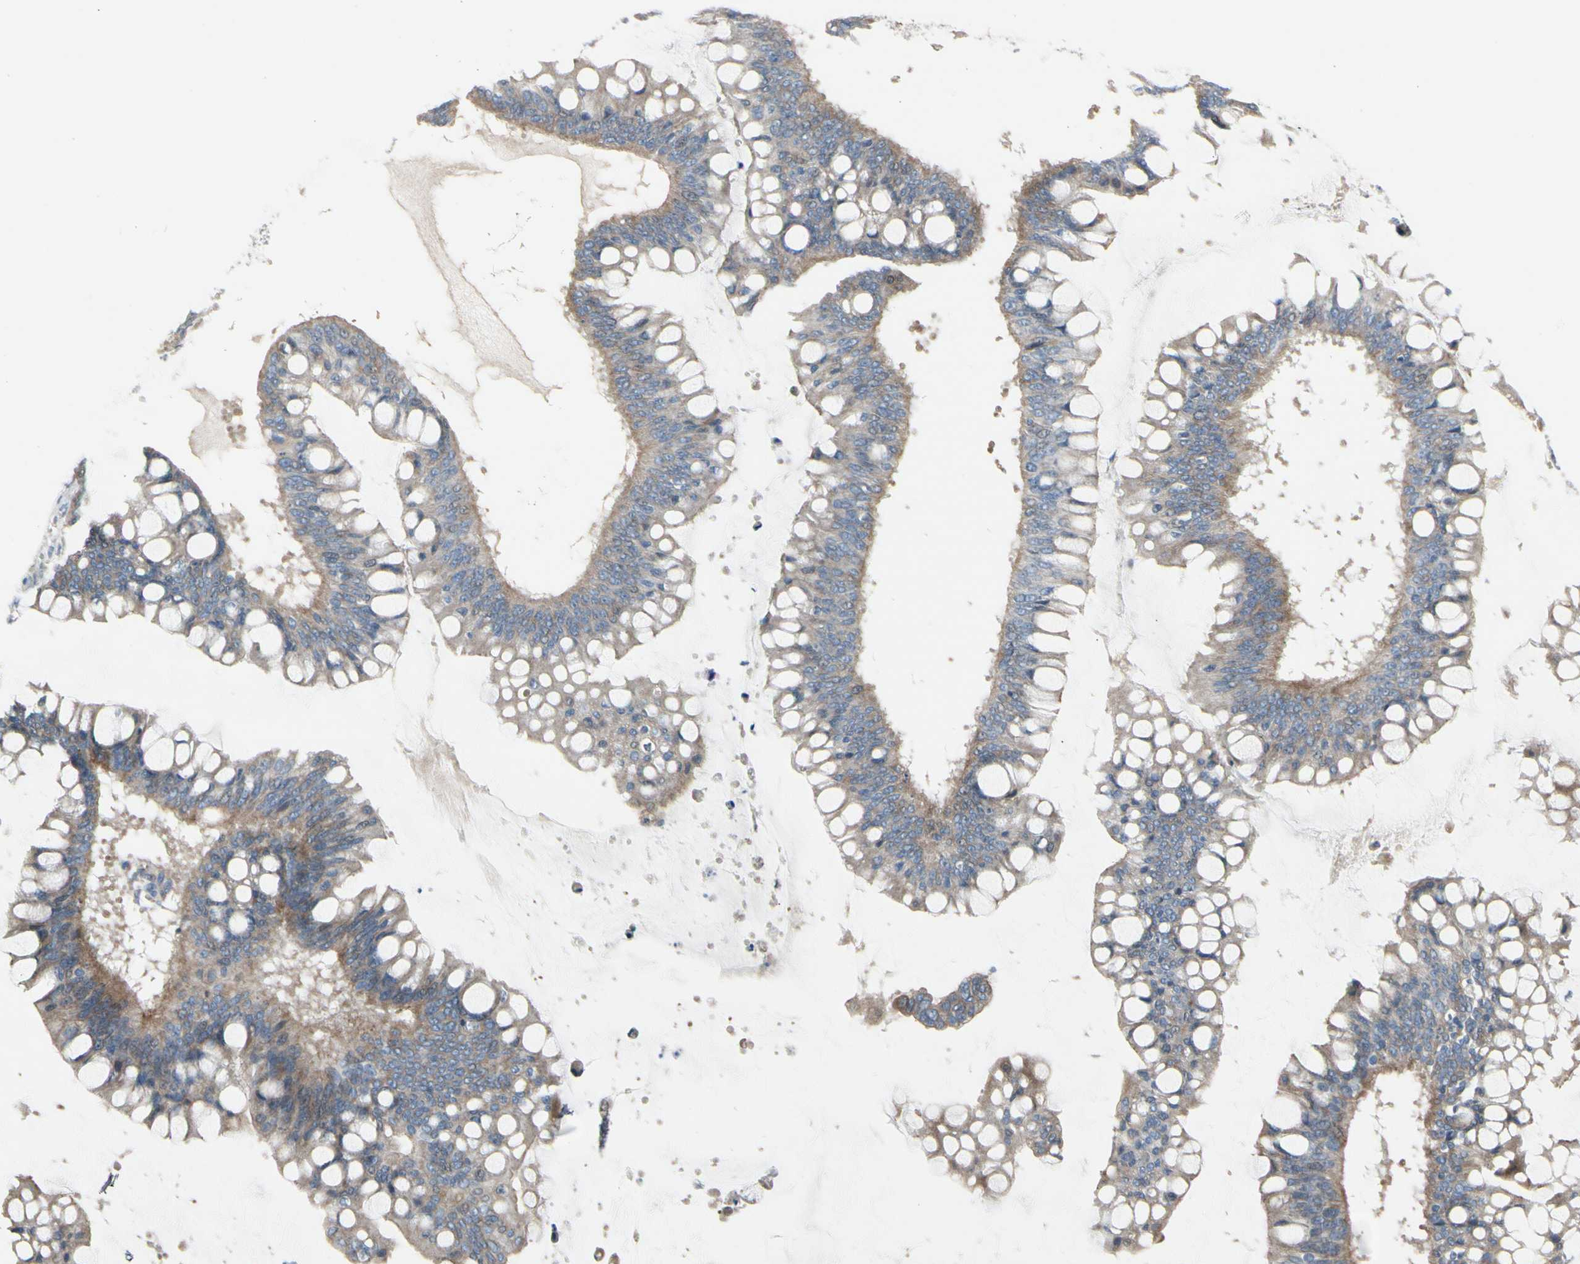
{"staining": {"intensity": "moderate", "quantity": ">75%", "location": "cytoplasmic/membranous"}, "tissue": "ovarian cancer", "cell_type": "Tumor cells", "image_type": "cancer", "snomed": [{"axis": "morphology", "description": "Cystadenocarcinoma, mucinous, NOS"}, {"axis": "topography", "description": "Ovary"}], "caption": "Protein expression by immunohistochemistry displays moderate cytoplasmic/membranous expression in about >75% of tumor cells in ovarian cancer. Ihc stains the protein in brown and the nuclei are stained blue.", "gene": "TPM1", "patient": {"sex": "female", "age": 73}}